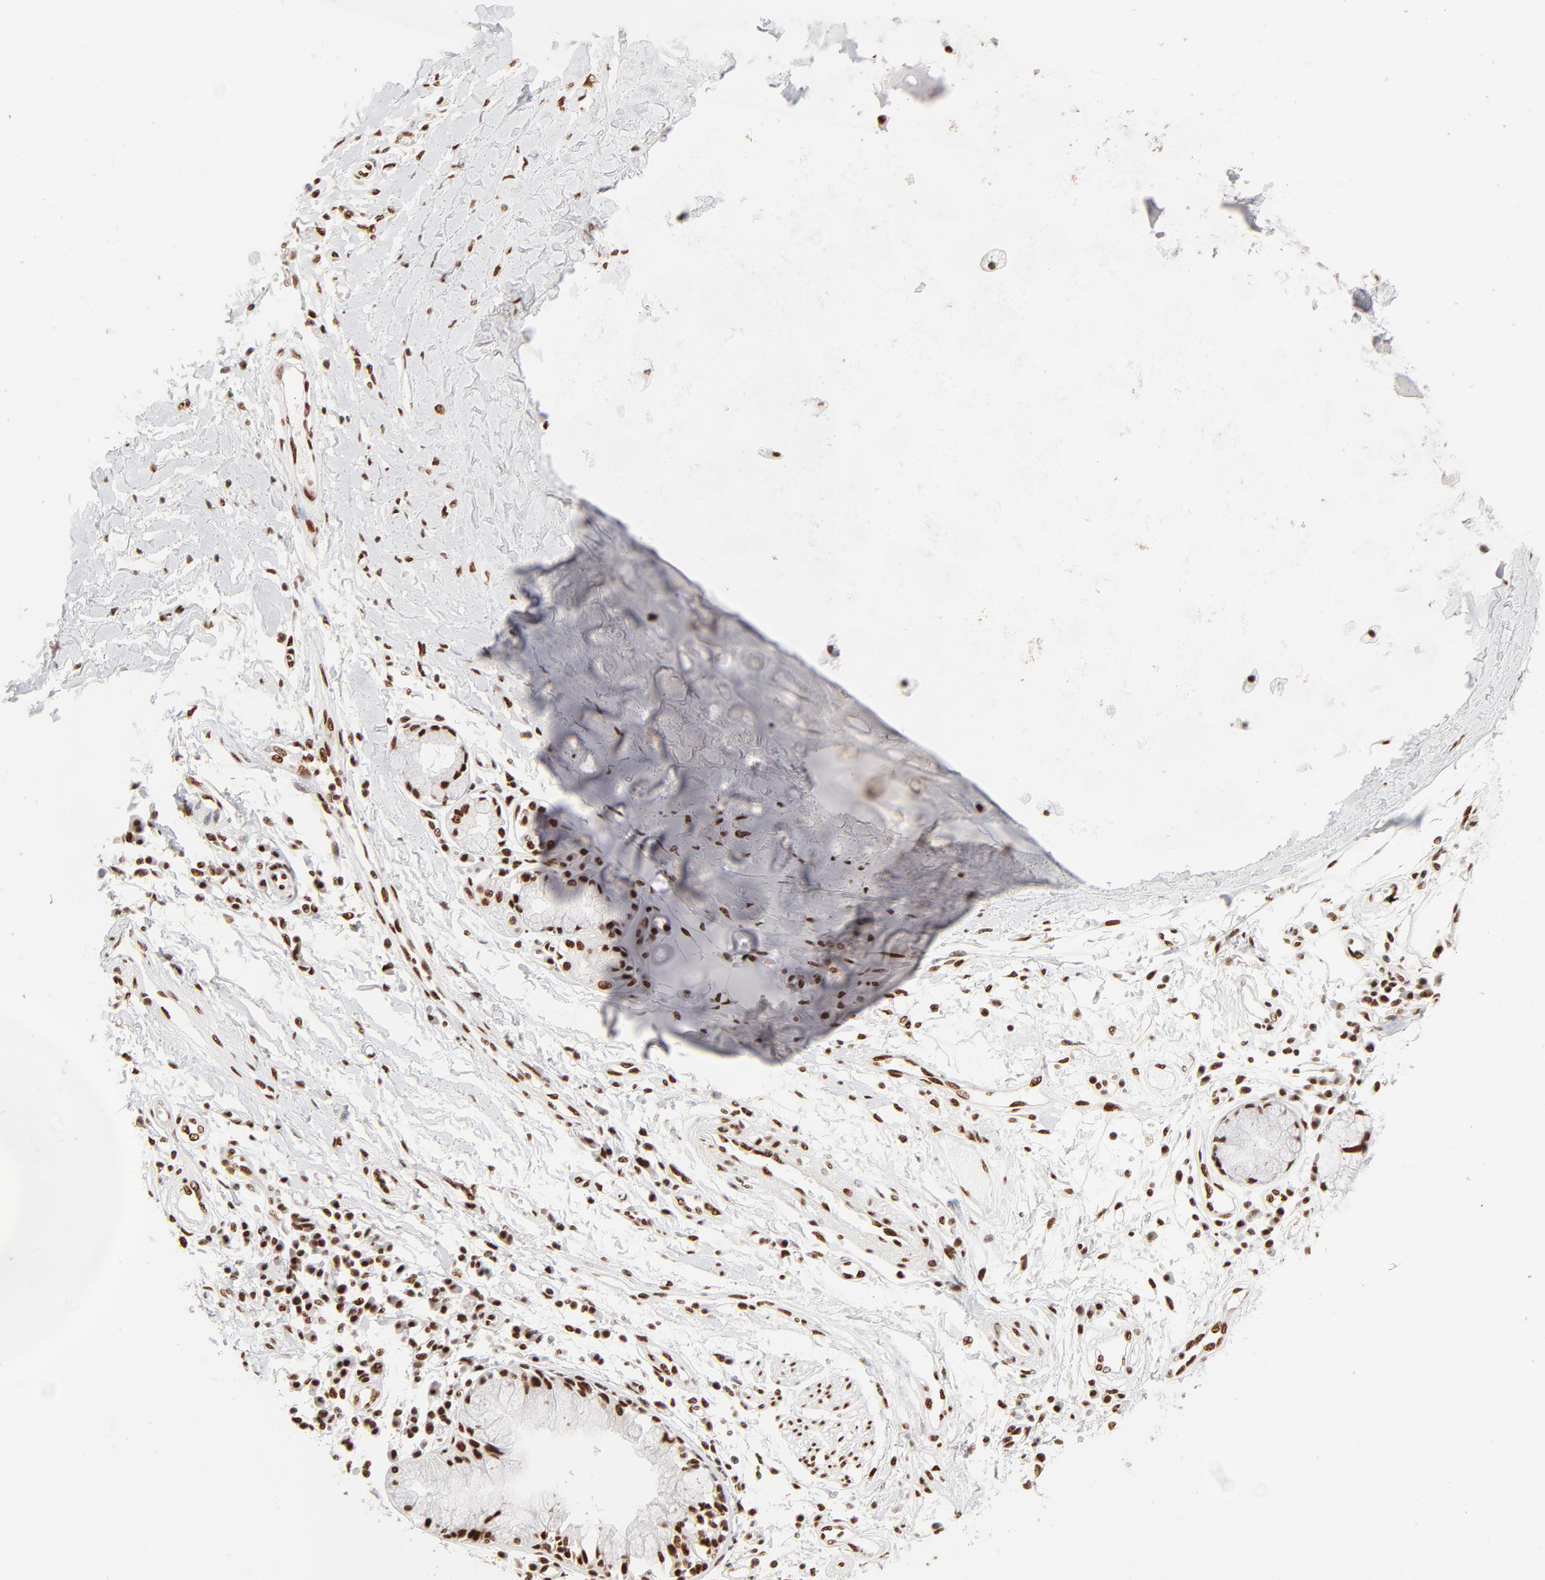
{"staining": {"intensity": "strong", "quantity": ">75%", "location": "nuclear"}, "tissue": "adipose tissue", "cell_type": "Adipocytes", "image_type": "normal", "snomed": [{"axis": "morphology", "description": "Normal tissue, NOS"}, {"axis": "morphology", "description": "Adenocarcinoma, NOS"}, {"axis": "topography", "description": "Cartilage tissue"}, {"axis": "topography", "description": "Bronchus"}, {"axis": "topography", "description": "Lung"}], "caption": "This photomicrograph displays IHC staining of normal human adipose tissue, with high strong nuclear positivity in about >75% of adipocytes.", "gene": "TARDBP", "patient": {"sex": "female", "age": 67}}